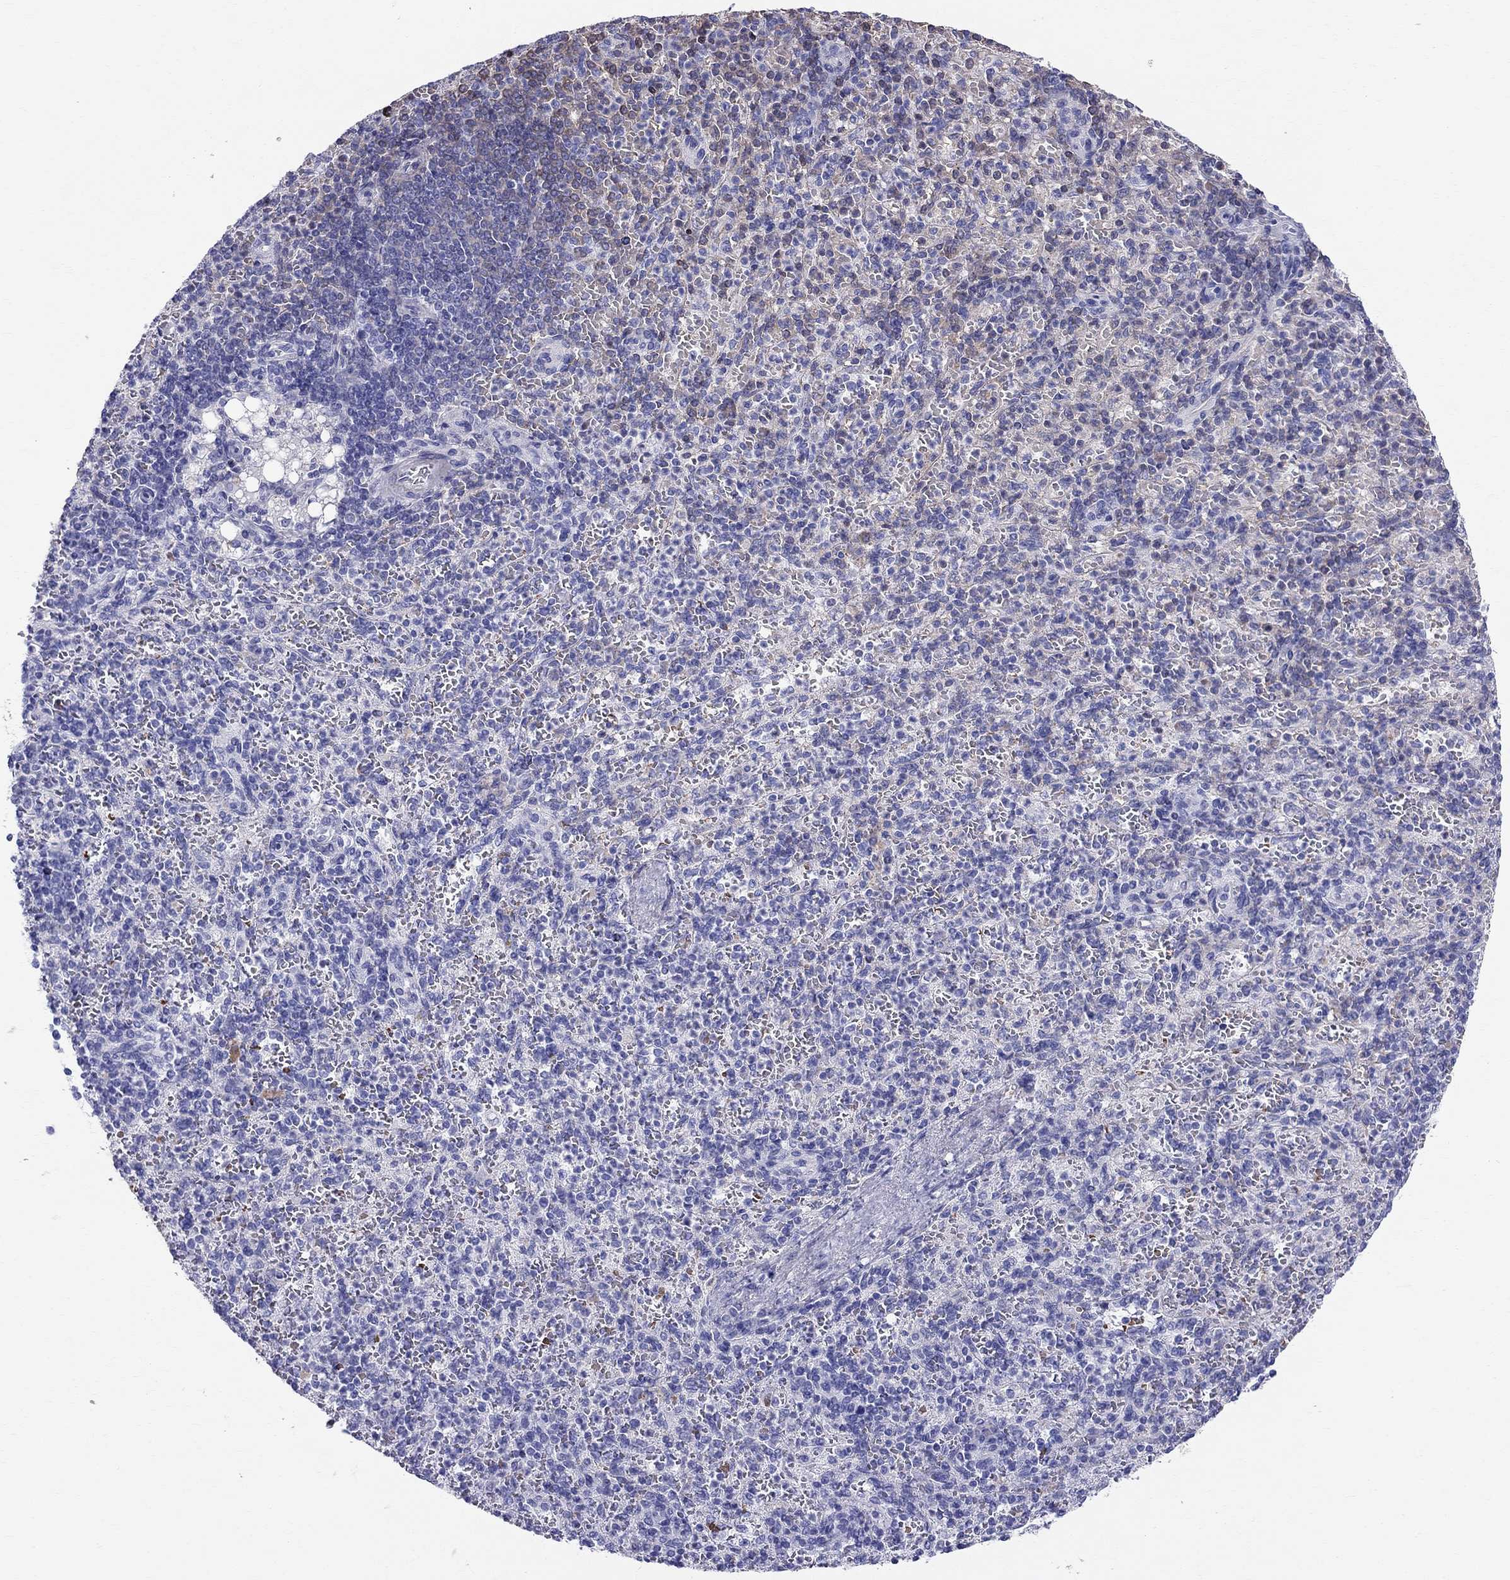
{"staining": {"intensity": "negative", "quantity": "none", "location": "none"}, "tissue": "spleen", "cell_type": "Cells in red pulp", "image_type": "normal", "snomed": [{"axis": "morphology", "description": "Normal tissue, NOS"}, {"axis": "topography", "description": "Spleen"}], "caption": "IHC micrograph of unremarkable spleen: human spleen stained with DAB (3,3'-diaminobenzidine) reveals no significant protein positivity in cells in red pulp. (DAB (3,3'-diaminobenzidine) immunohistochemistry (IHC) visualized using brightfield microscopy, high magnification).", "gene": "DNAAF6", "patient": {"sex": "female", "age": 74}}